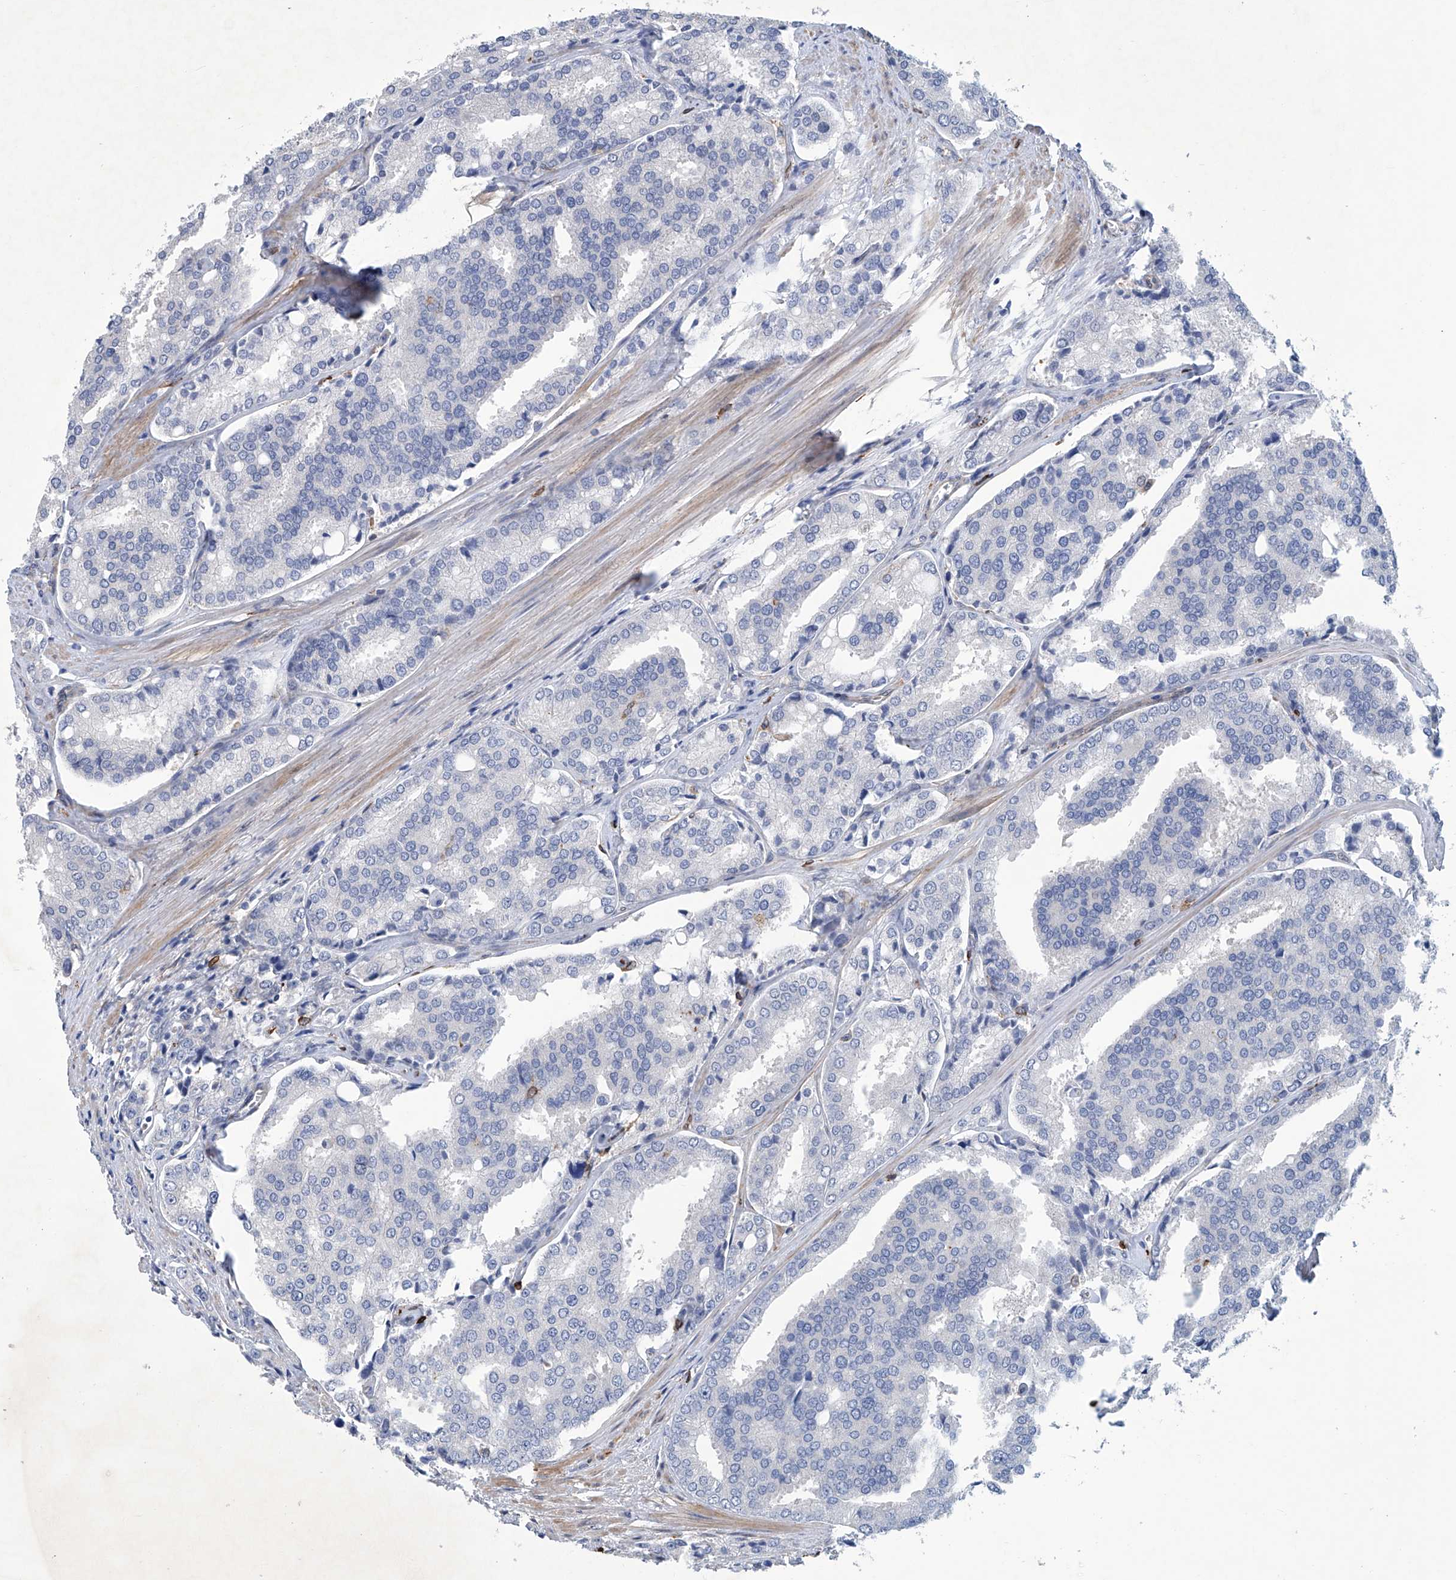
{"staining": {"intensity": "negative", "quantity": "none", "location": "none"}, "tissue": "prostate cancer", "cell_type": "Tumor cells", "image_type": "cancer", "snomed": [{"axis": "morphology", "description": "Adenocarcinoma, High grade"}, {"axis": "topography", "description": "Prostate"}], "caption": "IHC image of neoplastic tissue: prostate high-grade adenocarcinoma stained with DAB shows no significant protein staining in tumor cells.", "gene": "TNN", "patient": {"sex": "male", "age": 50}}